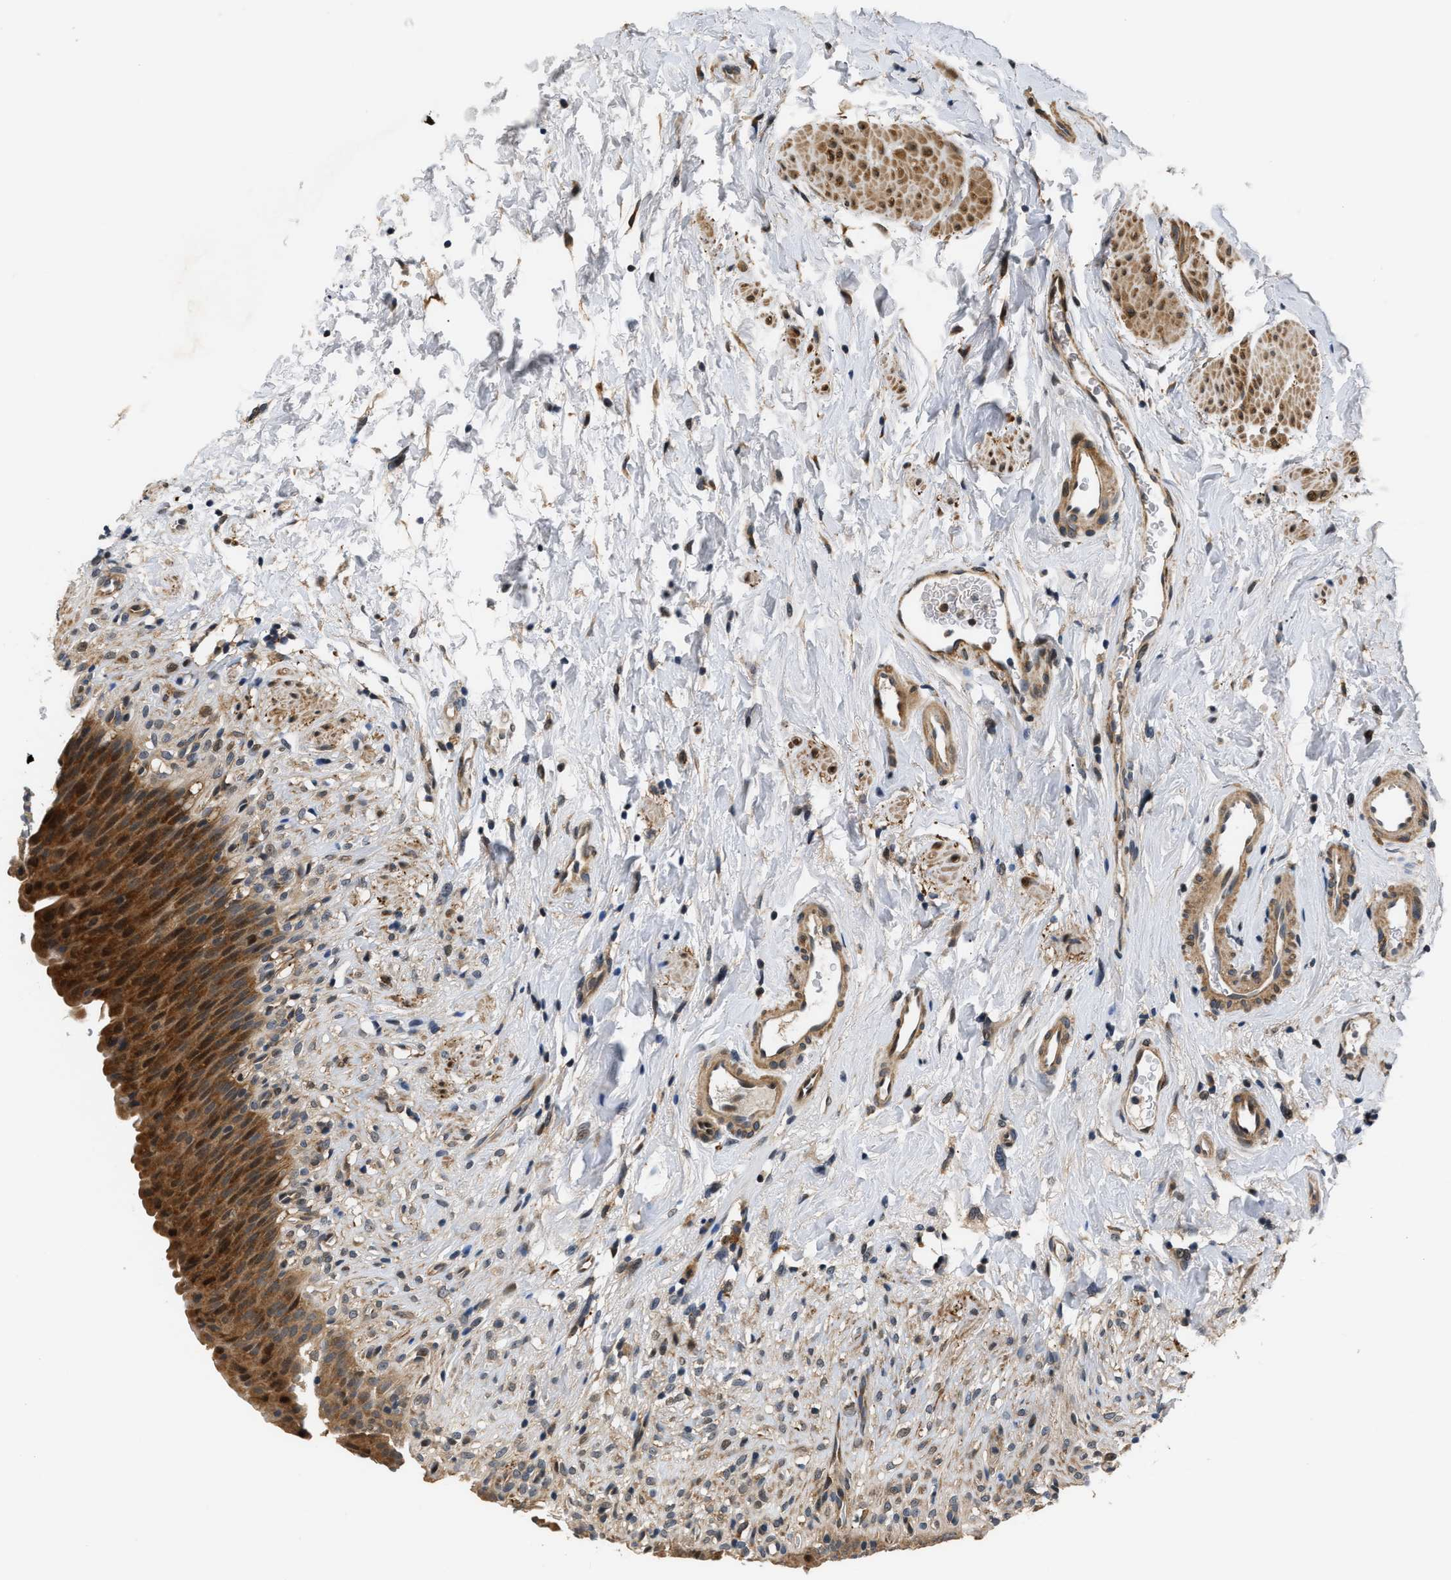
{"staining": {"intensity": "moderate", "quantity": ">75%", "location": "cytoplasmic/membranous,nuclear"}, "tissue": "urinary bladder", "cell_type": "Urothelial cells", "image_type": "normal", "snomed": [{"axis": "morphology", "description": "Normal tissue, NOS"}, {"axis": "topography", "description": "Urinary bladder"}], "caption": "DAB (3,3'-diaminobenzidine) immunohistochemical staining of benign urinary bladder reveals moderate cytoplasmic/membranous,nuclear protein staining in about >75% of urothelial cells.", "gene": "LARP6", "patient": {"sex": "female", "age": 79}}